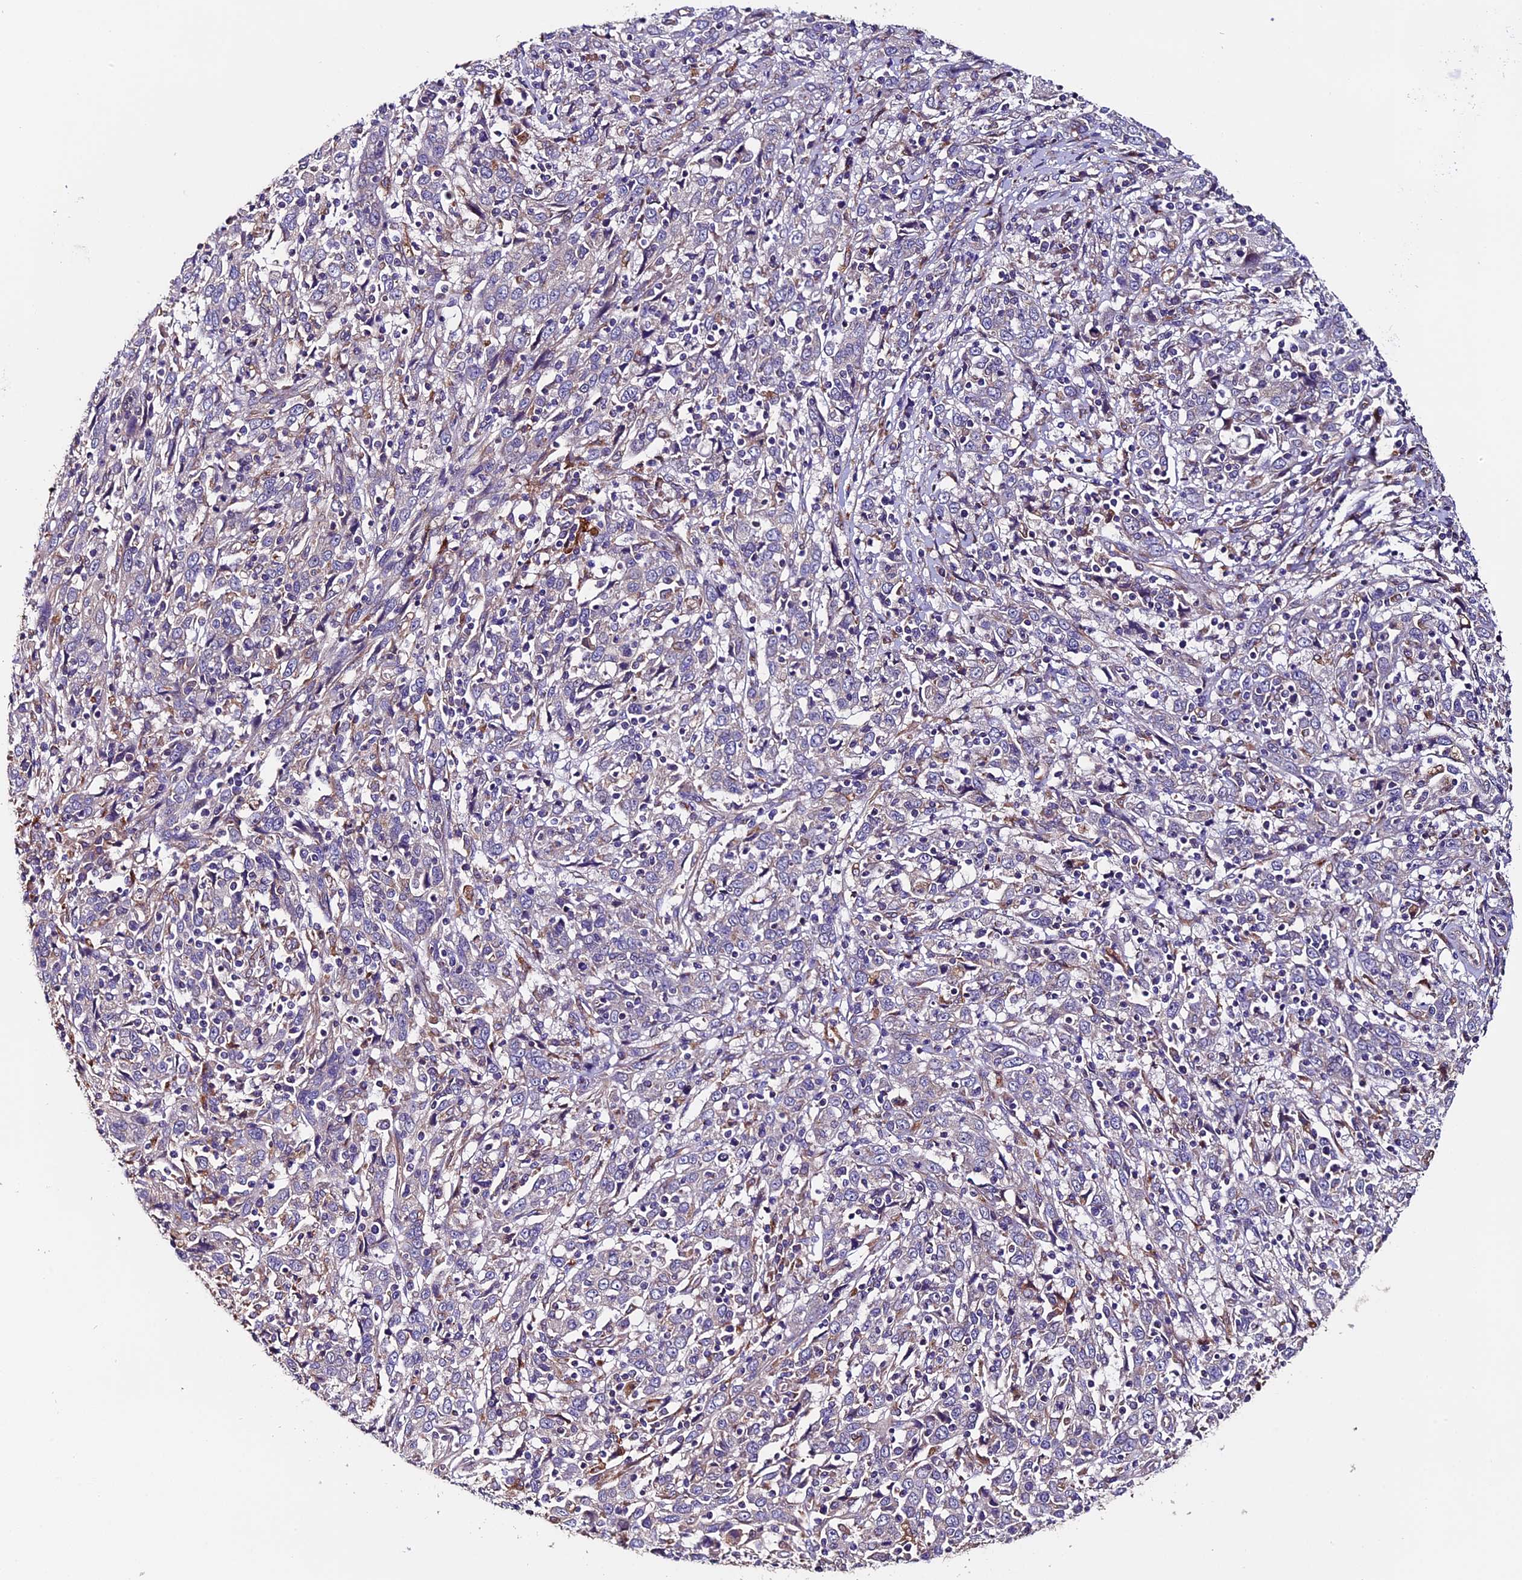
{"staining": {"intensity": "negative", "quantity": "none", "location": "none"}, "tissue": "cervical cancer", "cell_type": "Tumor cells", "image_type": "cancer", "snomed": [{"axis": "morphology", "description": "Squamous cell carcinoma, NOS"}, {"axis": "topography", "description": "Cervix"}], "caption": "The micrograph exhibits no significant expression in tumor cells of cervical cancer (squamous cell carcinoma).", "gene": "CLN5", "patient": {"sex": "female", "age": 46}}